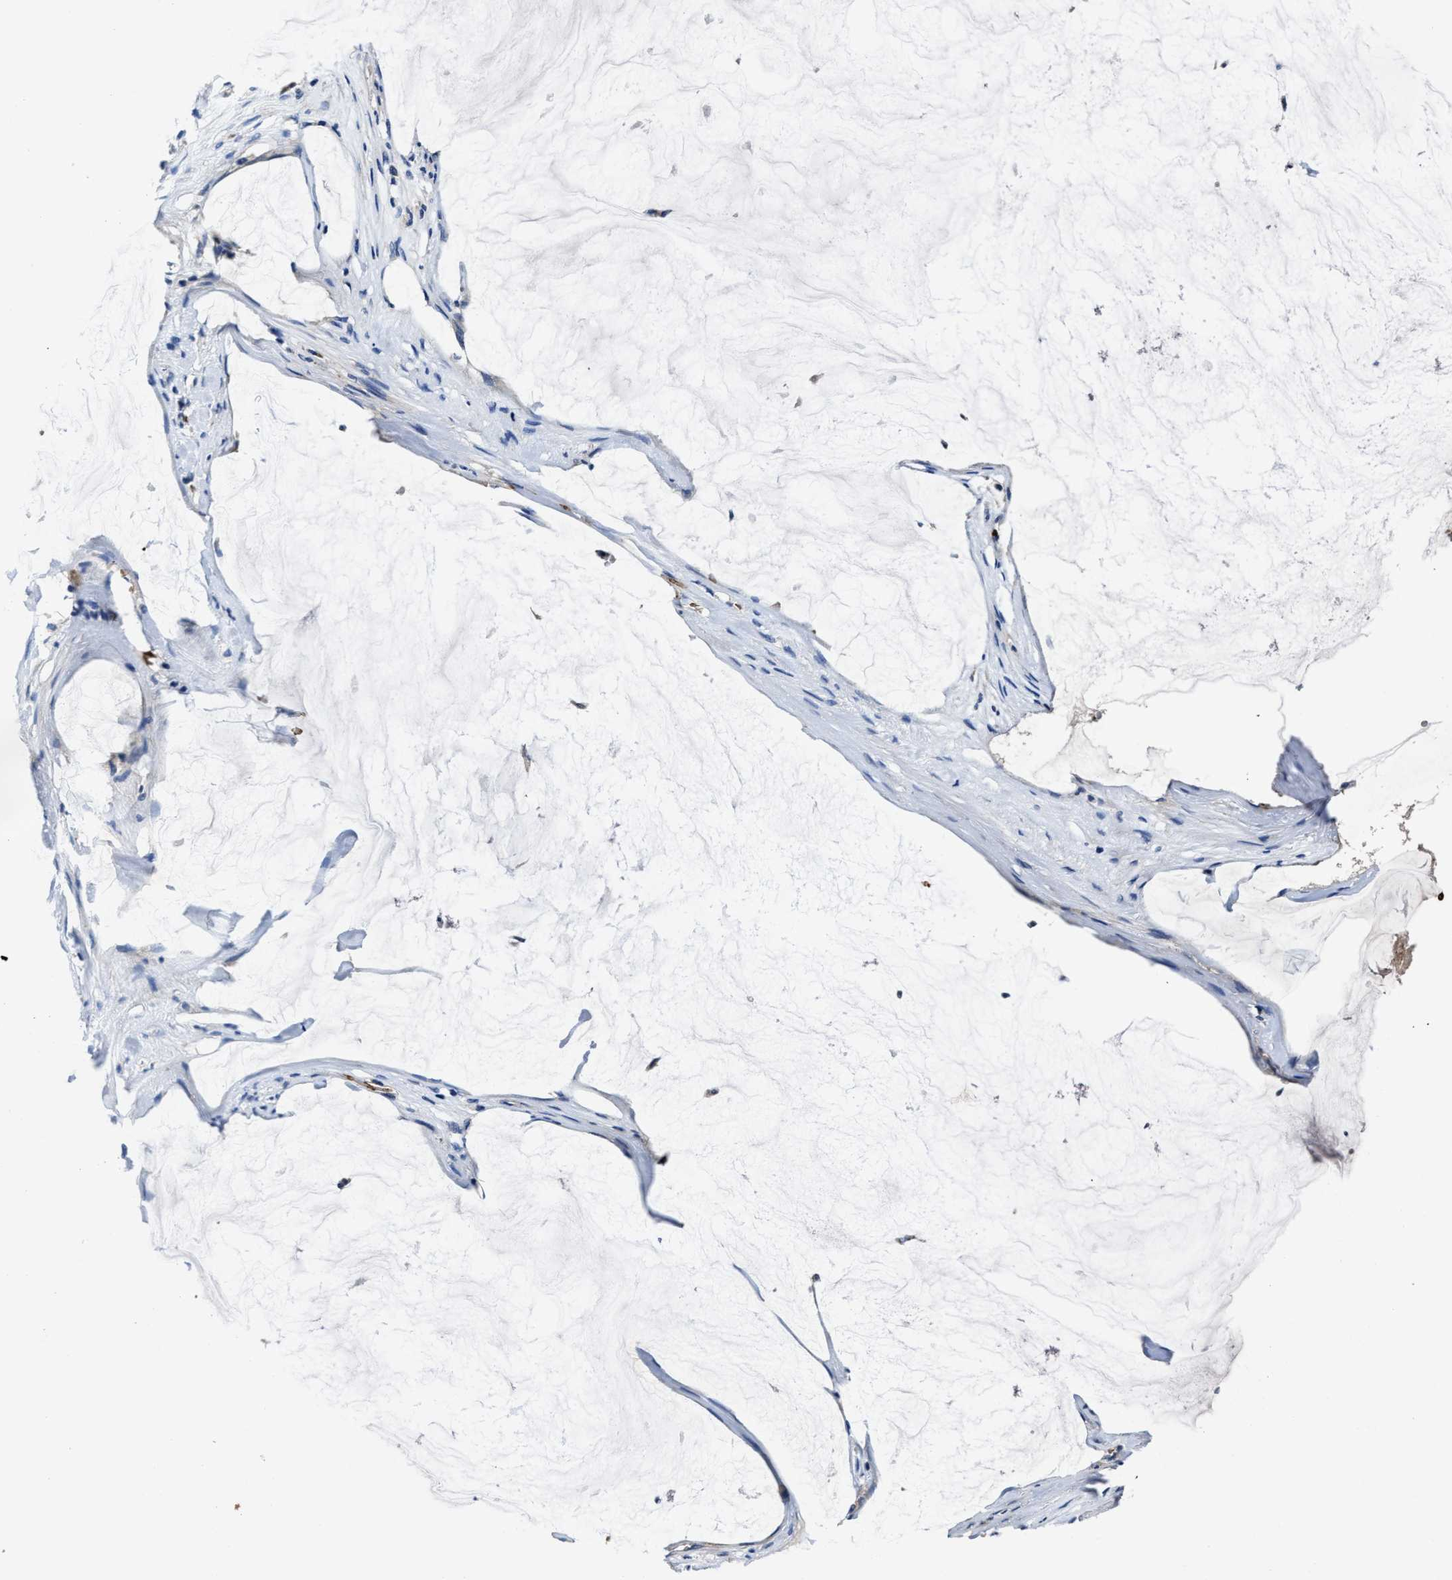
{"staining": {"intensity": "negative", "quantity": "none", "location": "none"}, "tissue": "pancreatic cancer", "cell_type": "Tumor cells", "image_type": "cancer", "snomed": [{"axis": "morphology", "description": "Adenocarcinoma, NOS"}, {"axis": "topography", "description": "Pancreas"}], "caption": "Immunohistochemistry (IHC) micrograph of pancreatic cancer stained for a protein (brown), which shows no expression in tumor cells.", "gene": "PHLPP1", "patient": {"sex": "male", "age": 41}}